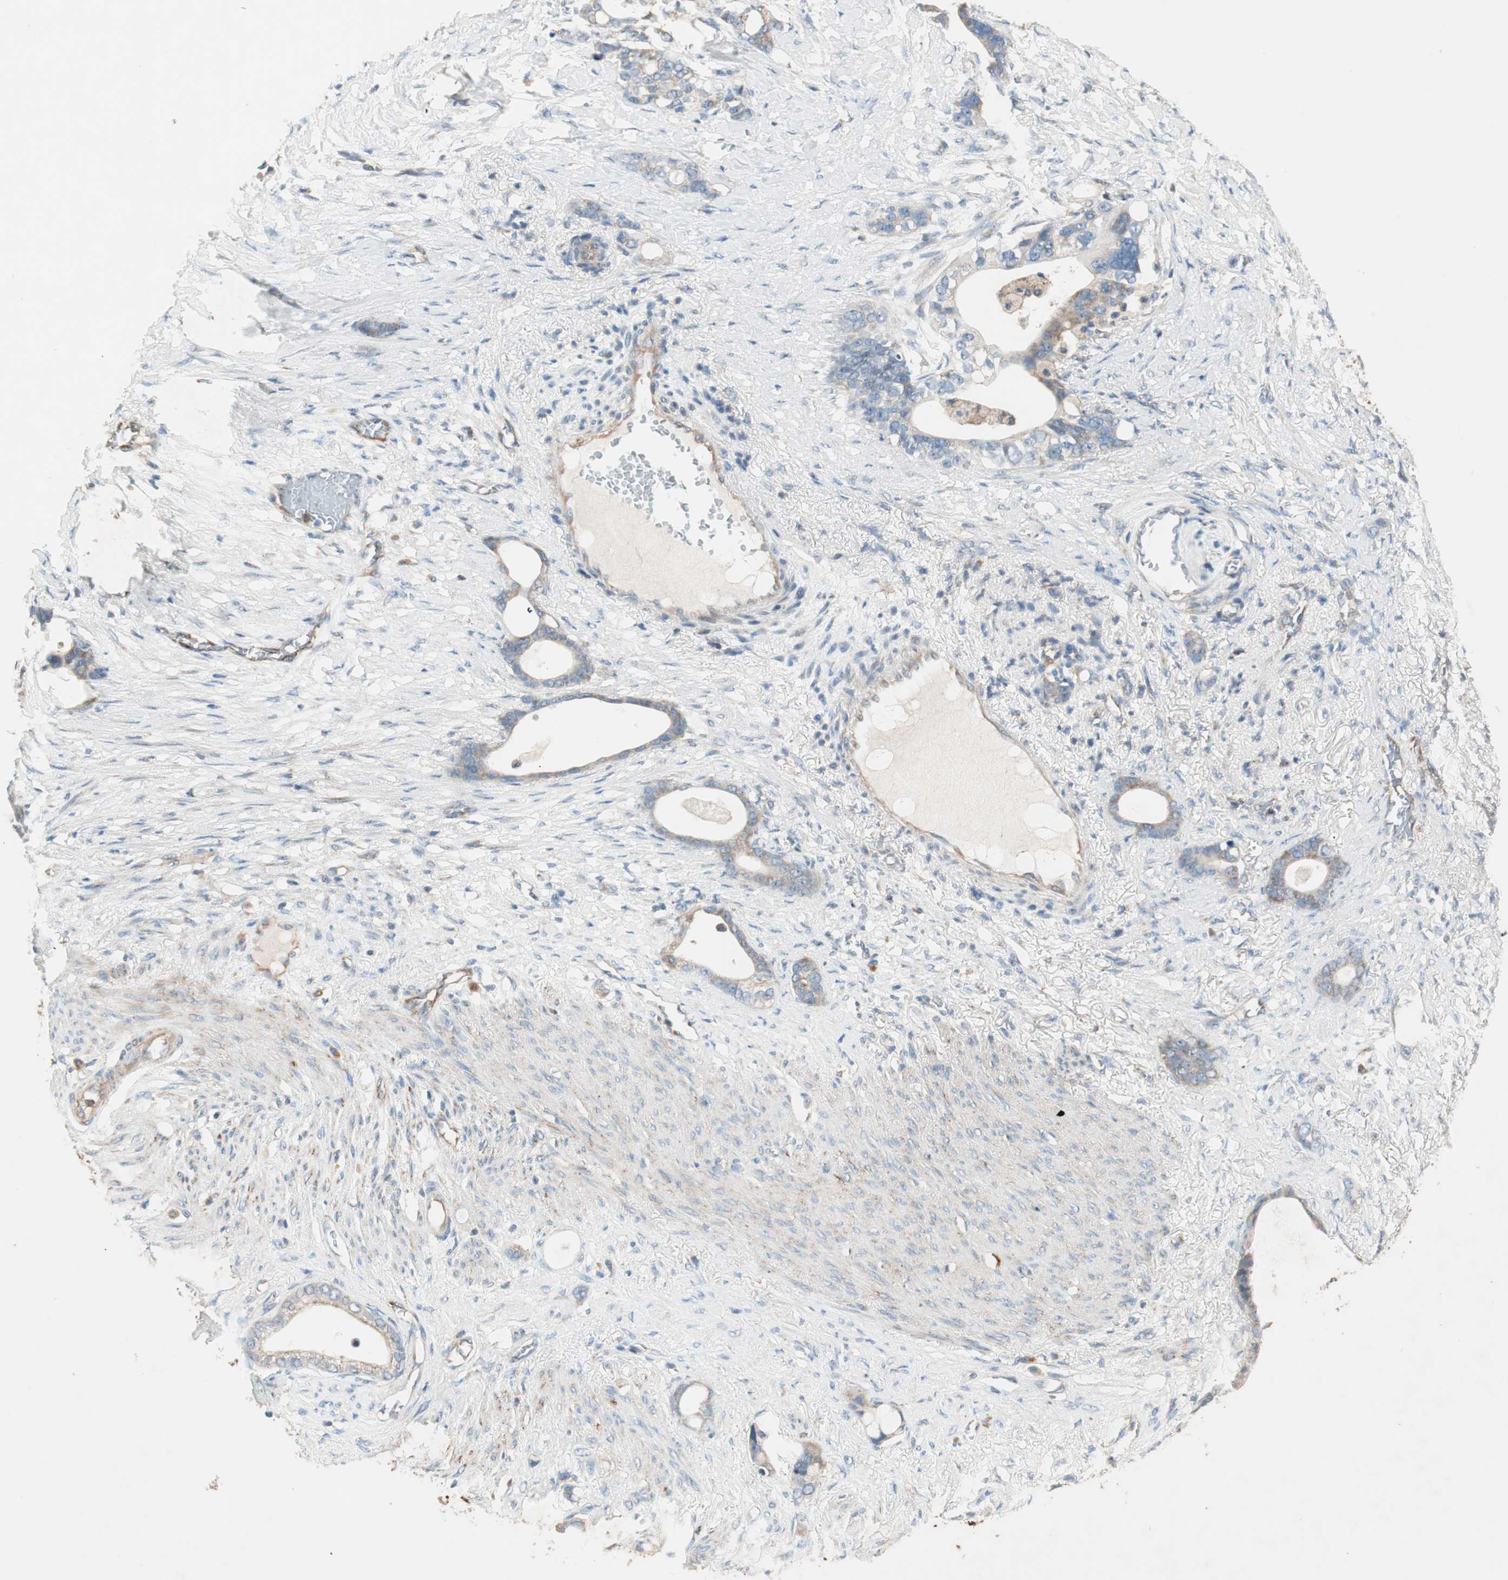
{"staining": {"intensity": "moderate", "quantity": ">75%", "location": "cytoplasmic/membranous"}, "tissue": "stomach cancer", "cell_type": "Tumor cells", "image_type": "cancer", "snomed": [{"axis": "morphology", "description": "Adenocarcinoma, NOS"}, {"axis": "topography", "description": "Stomach"}], "caption": "Immunohistochemistry (IHC) staining of stomach cancer (adenocarcinoma), which demonstrates medium levels of moderate cytoplasmic/membranous positivity in about >75% of tumor cells indicating moderate cytoplasmic/membranous protein staining. The staining was performed using DAB (brown) for protein detection and nuclei were counterstained in hematoxylin (blue).", "gene": "CC2D1A", "patient": {"sex": "female", "age": 75}}